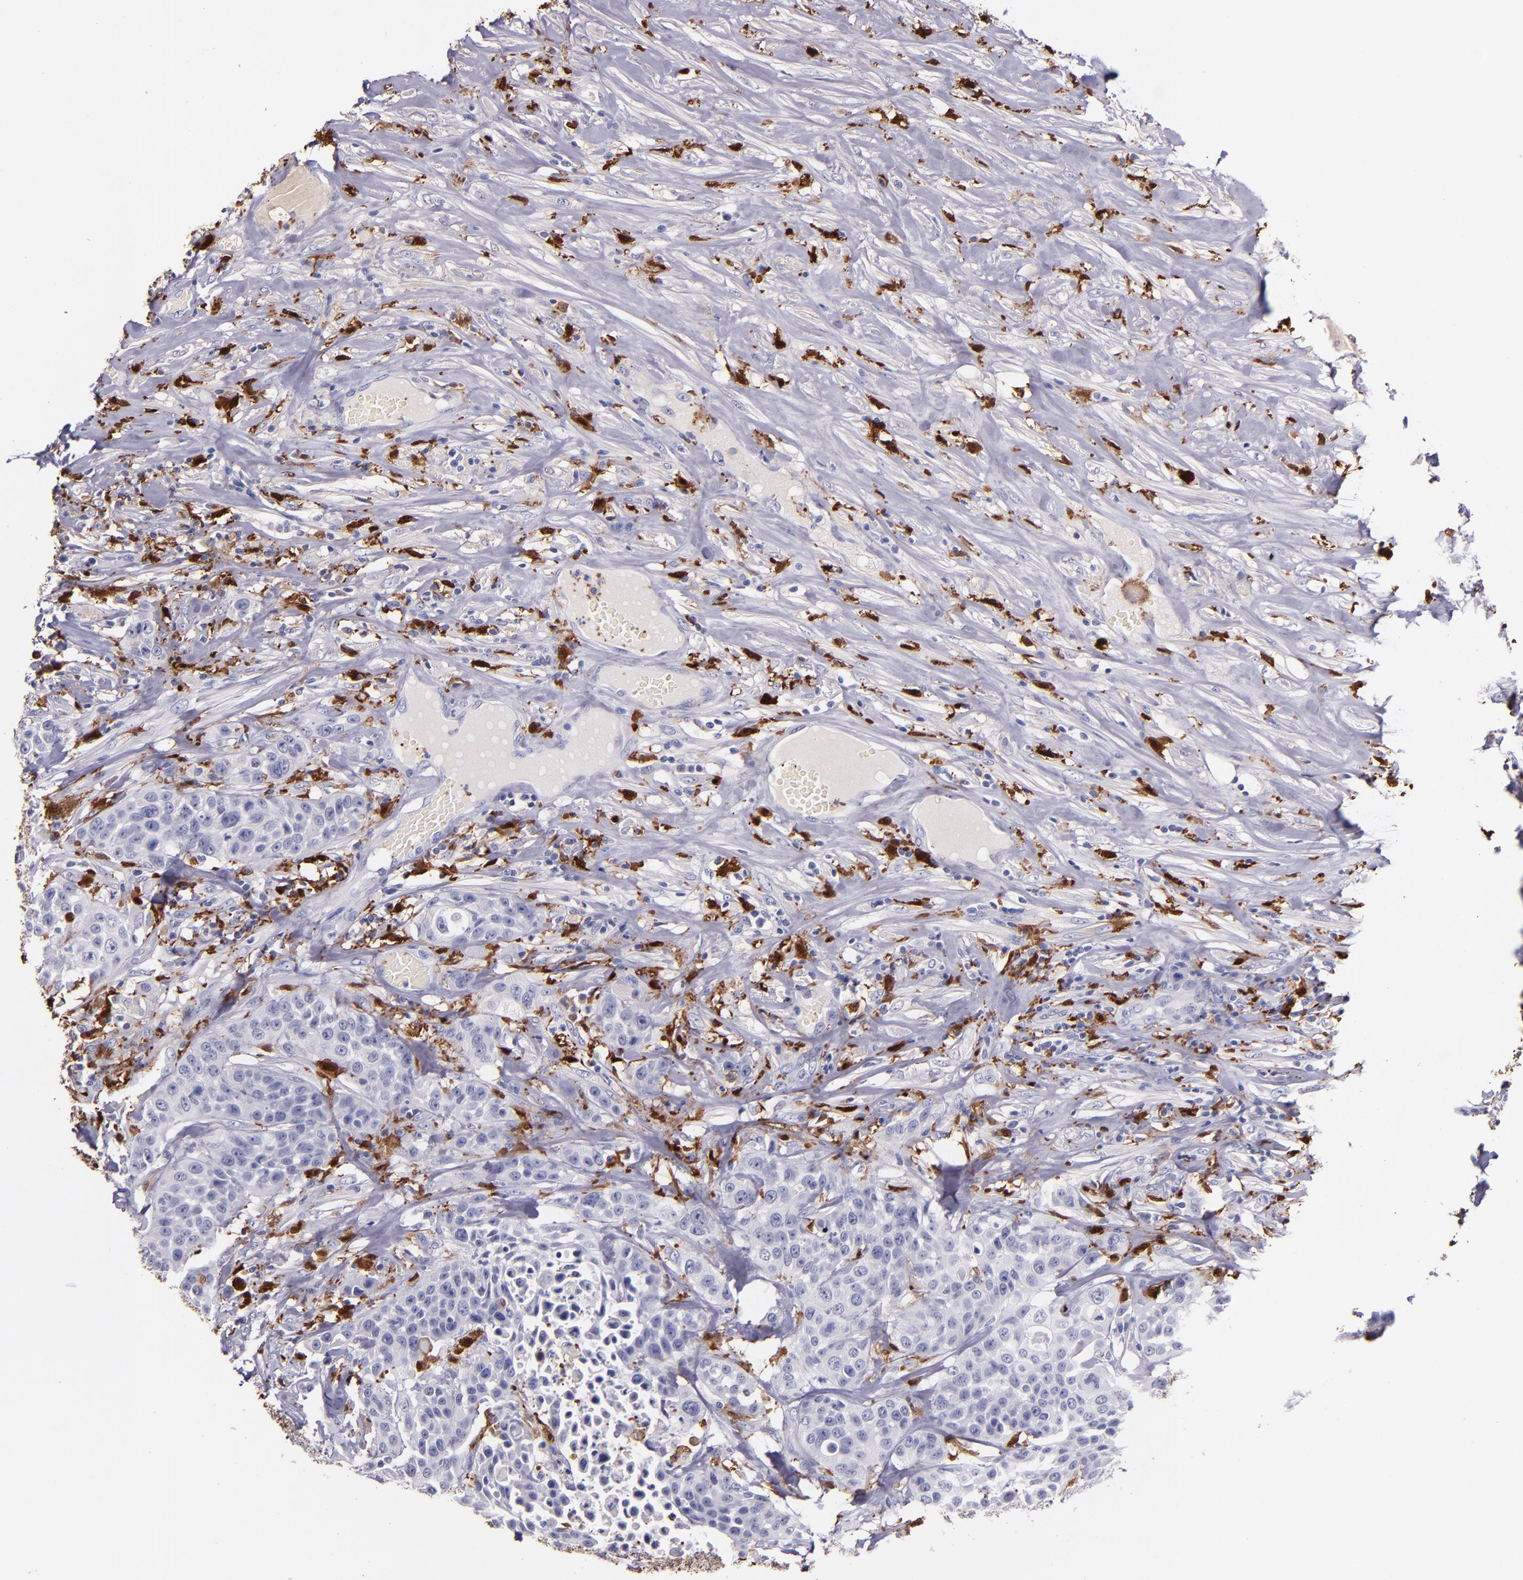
{"staining": {"intensity": "negative", "quantity": "none", "location": "none"}, "tissue": "urothelial cancer", "cell_type": "Tumor cells", "image_type": "cancer", "snomed": [{"axis": "morphology", "description": "Urothelial carcinoma, High grade"}, {"axis": "topography", "description": "Urinary bladder"}], "caption": "Immunohistochemistry photomicrograph of neoplastic tissue: human high-grade urothelial carcinoma stained with DAB reveals no significant protein expression in tumor cells.", "gene": "F13A1", "patient": {"sex": "male", "age": 74}}